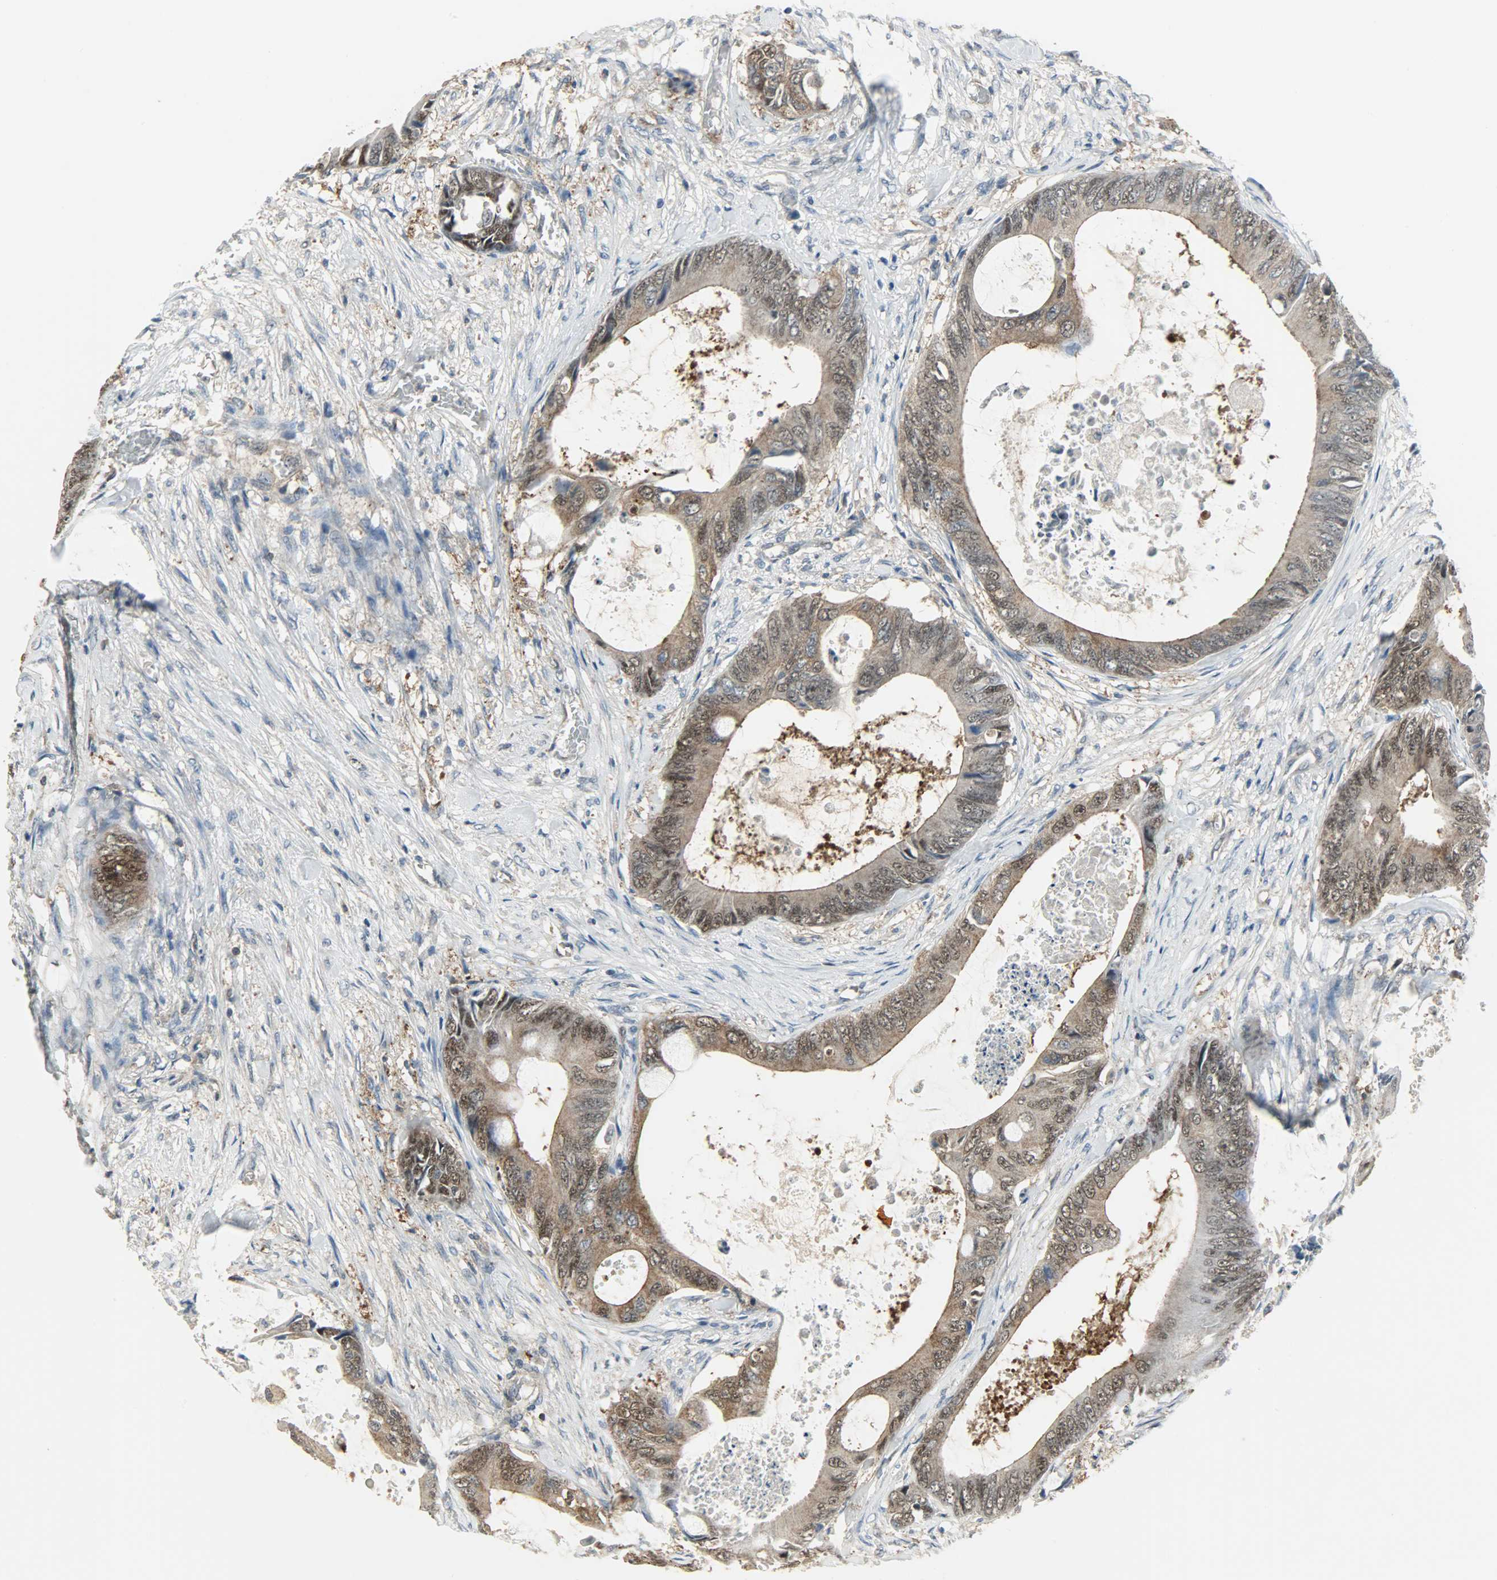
{"staining": {"intensity": "weak", "quantity": ">75%", "location": "cytoplasmic/membranous,nuclear"}, "tissue": "colorectal cancer", "cell_type": "Tumor cells", "image_type": "cancer", "snomed": [{"axis": "morphology", "description": "Normal tissue, NOS"}, {"axis": "morphology", "description": "Adenocarcinoma, NOS"}, {"axis": "topography", "description": "Rectum"}, {"axis": "topography", "description": "Peripheral nerve tissue"}], "caption": "This photomicrograph displays immunohistochemistry staining of human colorectal cancer, with low weak cytoplasmic/membranous and nuclear positivity in about >75% of tumor cells.", "gene": "LDHB", "patient": {"sex": "female", "age": 77}}